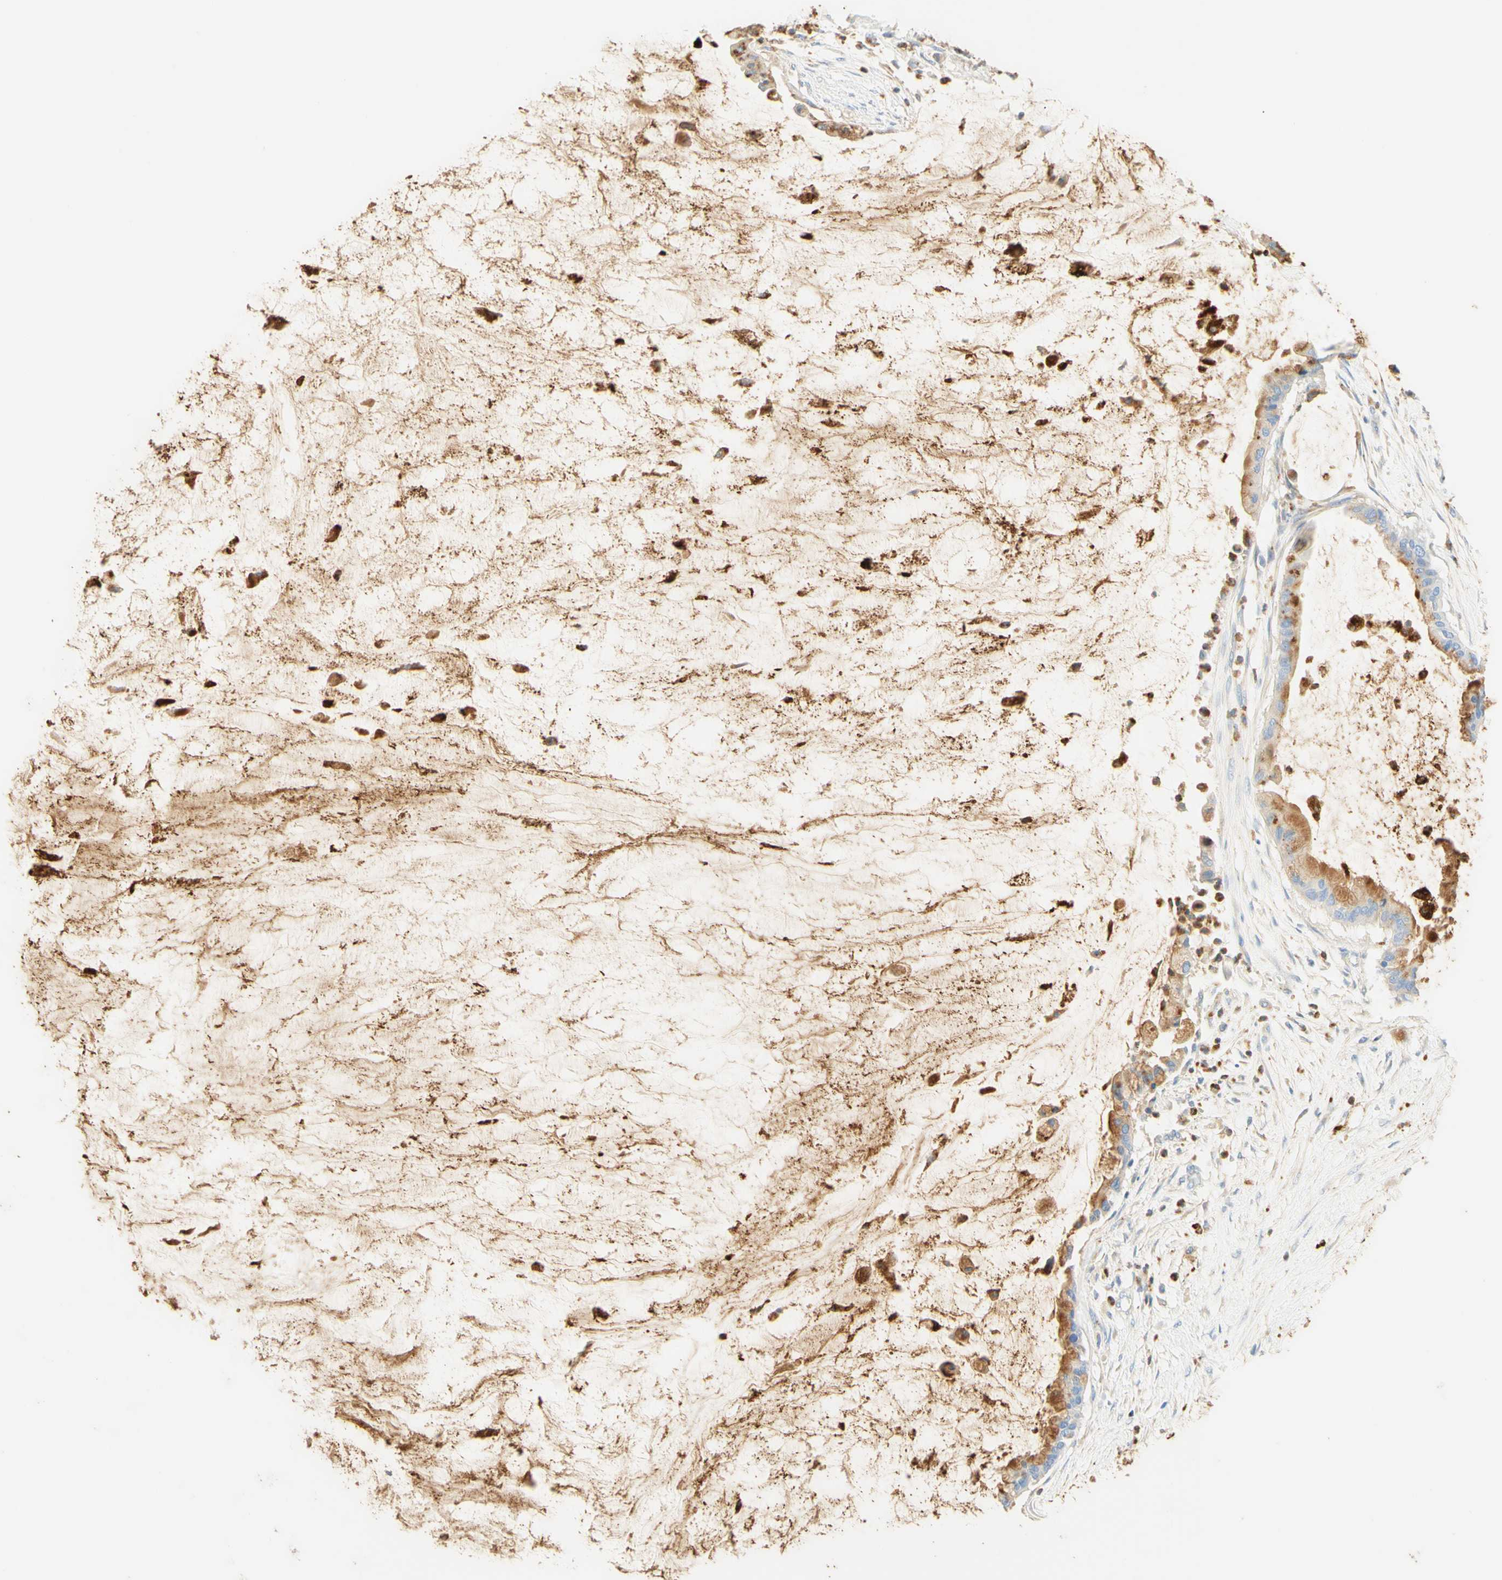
{"staining": {"intensity": "moderate", "quantity": "<25%", "location": "cytoplasmic/membranous"}, "tissue": "pancreatic cancer", "cell_type": "Tumor cells", "image_type": "cancer", "snomed": [{"axis": "morphology", "description": "Adenocarcinoma, NOS"}, {"axis": "topography", "description": "Pancreas"}], "caption": "Adenocarcinoma (pancreatic) was stained to show a protein in brown. There is low levels of moderate cytoplasmic/membranous positivity in approximately <25% of tumor cells. Ihc stains the protein of interest in brown and the nuclei are stained blue.", "gene": "CD63", "patient": {"sex": "male", "age": 41}}